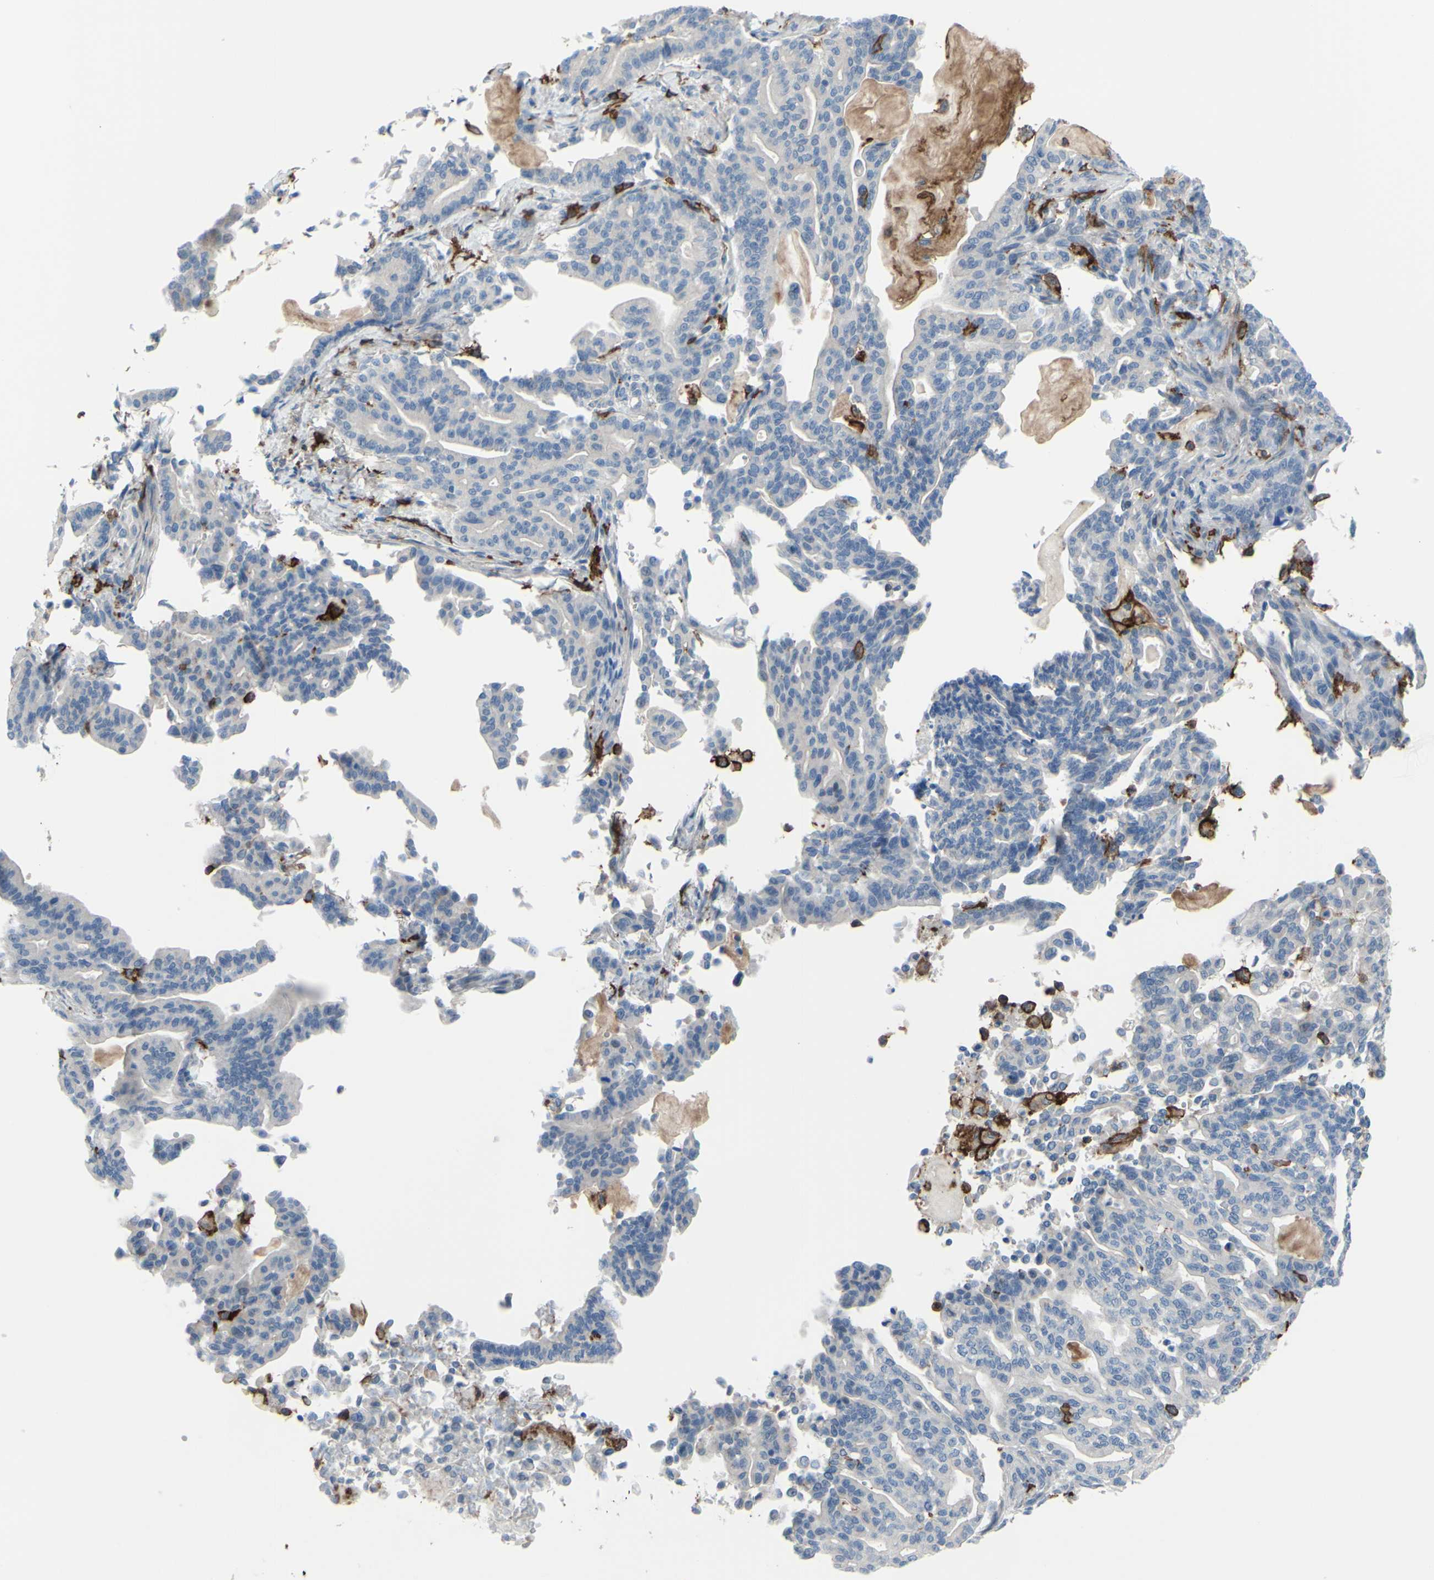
{"staining": {"intensity": "weak", "quantity": "<25%", "location": "cytoplasmic/membranous"}, "tissue": "pancreatic cancer", "cell_type": "Tumor cells", "image_type": "cancer", "snomed": [{"axis": "morphology", "description": "Adenocarcinoma, NOS"}, {"axis": "topography", "description": "Pancreas"}], "caption": "This is an IHC histopathology image of pancreatic adenocarcinoma. There is no positivity in tumor cells.", "gene": "FCGR2A", "patient": {"sex": "male", "age": 63}}